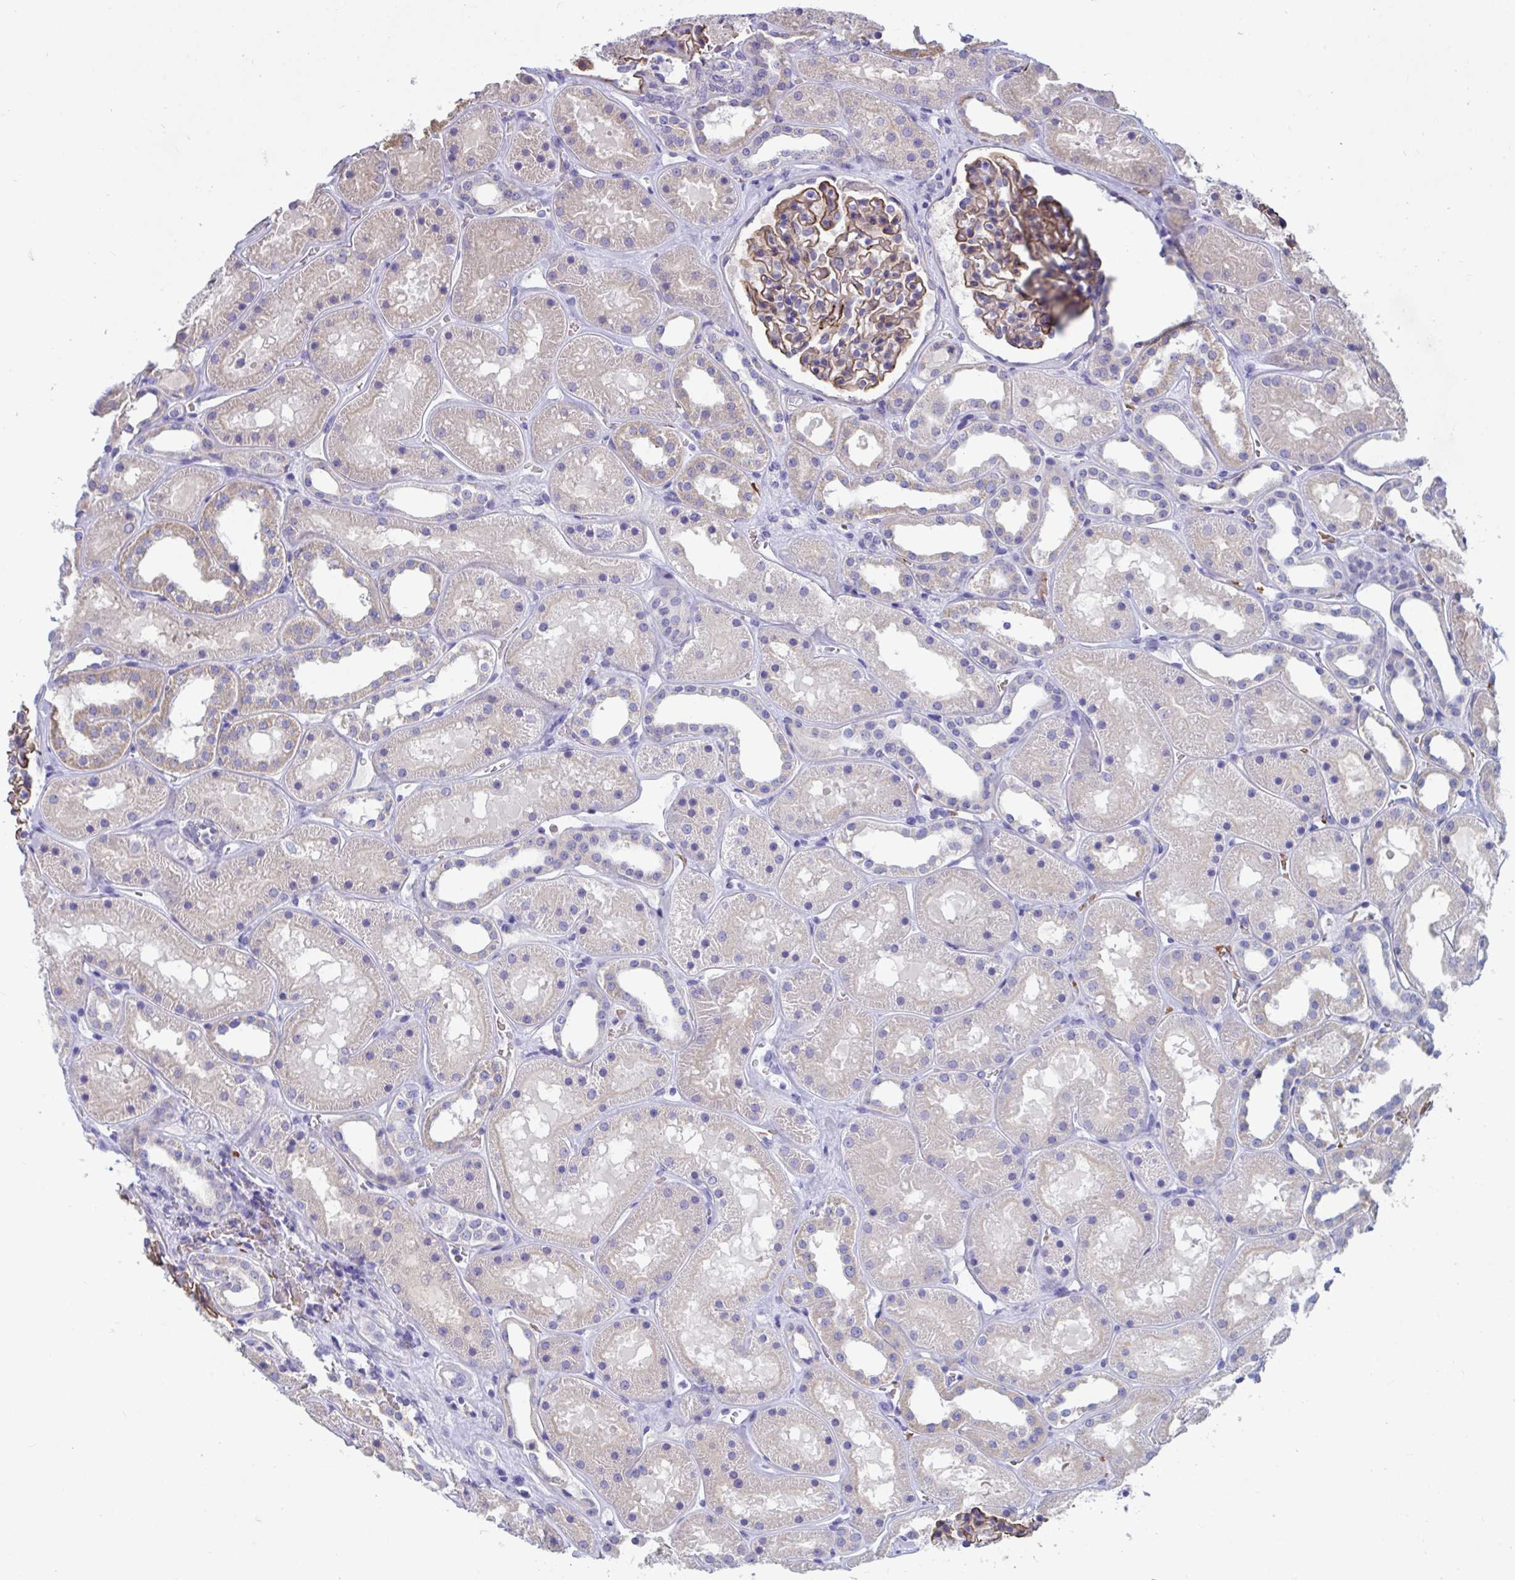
{"staining": {"intensity": "moderate", "quantity": "25%-75%", "location": "cytoplasmic/membranous"}, "tissue": "kidney", "cell_type": "Cells in glomeruli", "image_type": "normal", "snomed": [{"axis": "morphology", "description": "Normal tissue, NOS"}, {"axis": "topography", "description": "Kidney"}], "caption": "Immunohistochemical staining of normal kidney demonstrates medium levels of moderate cytoplasmic/membranous positivity in about 25%-75% of cells in glomeruli.", "gene": "TTC30A", "patient": {"sex": "female", "age": 41}}